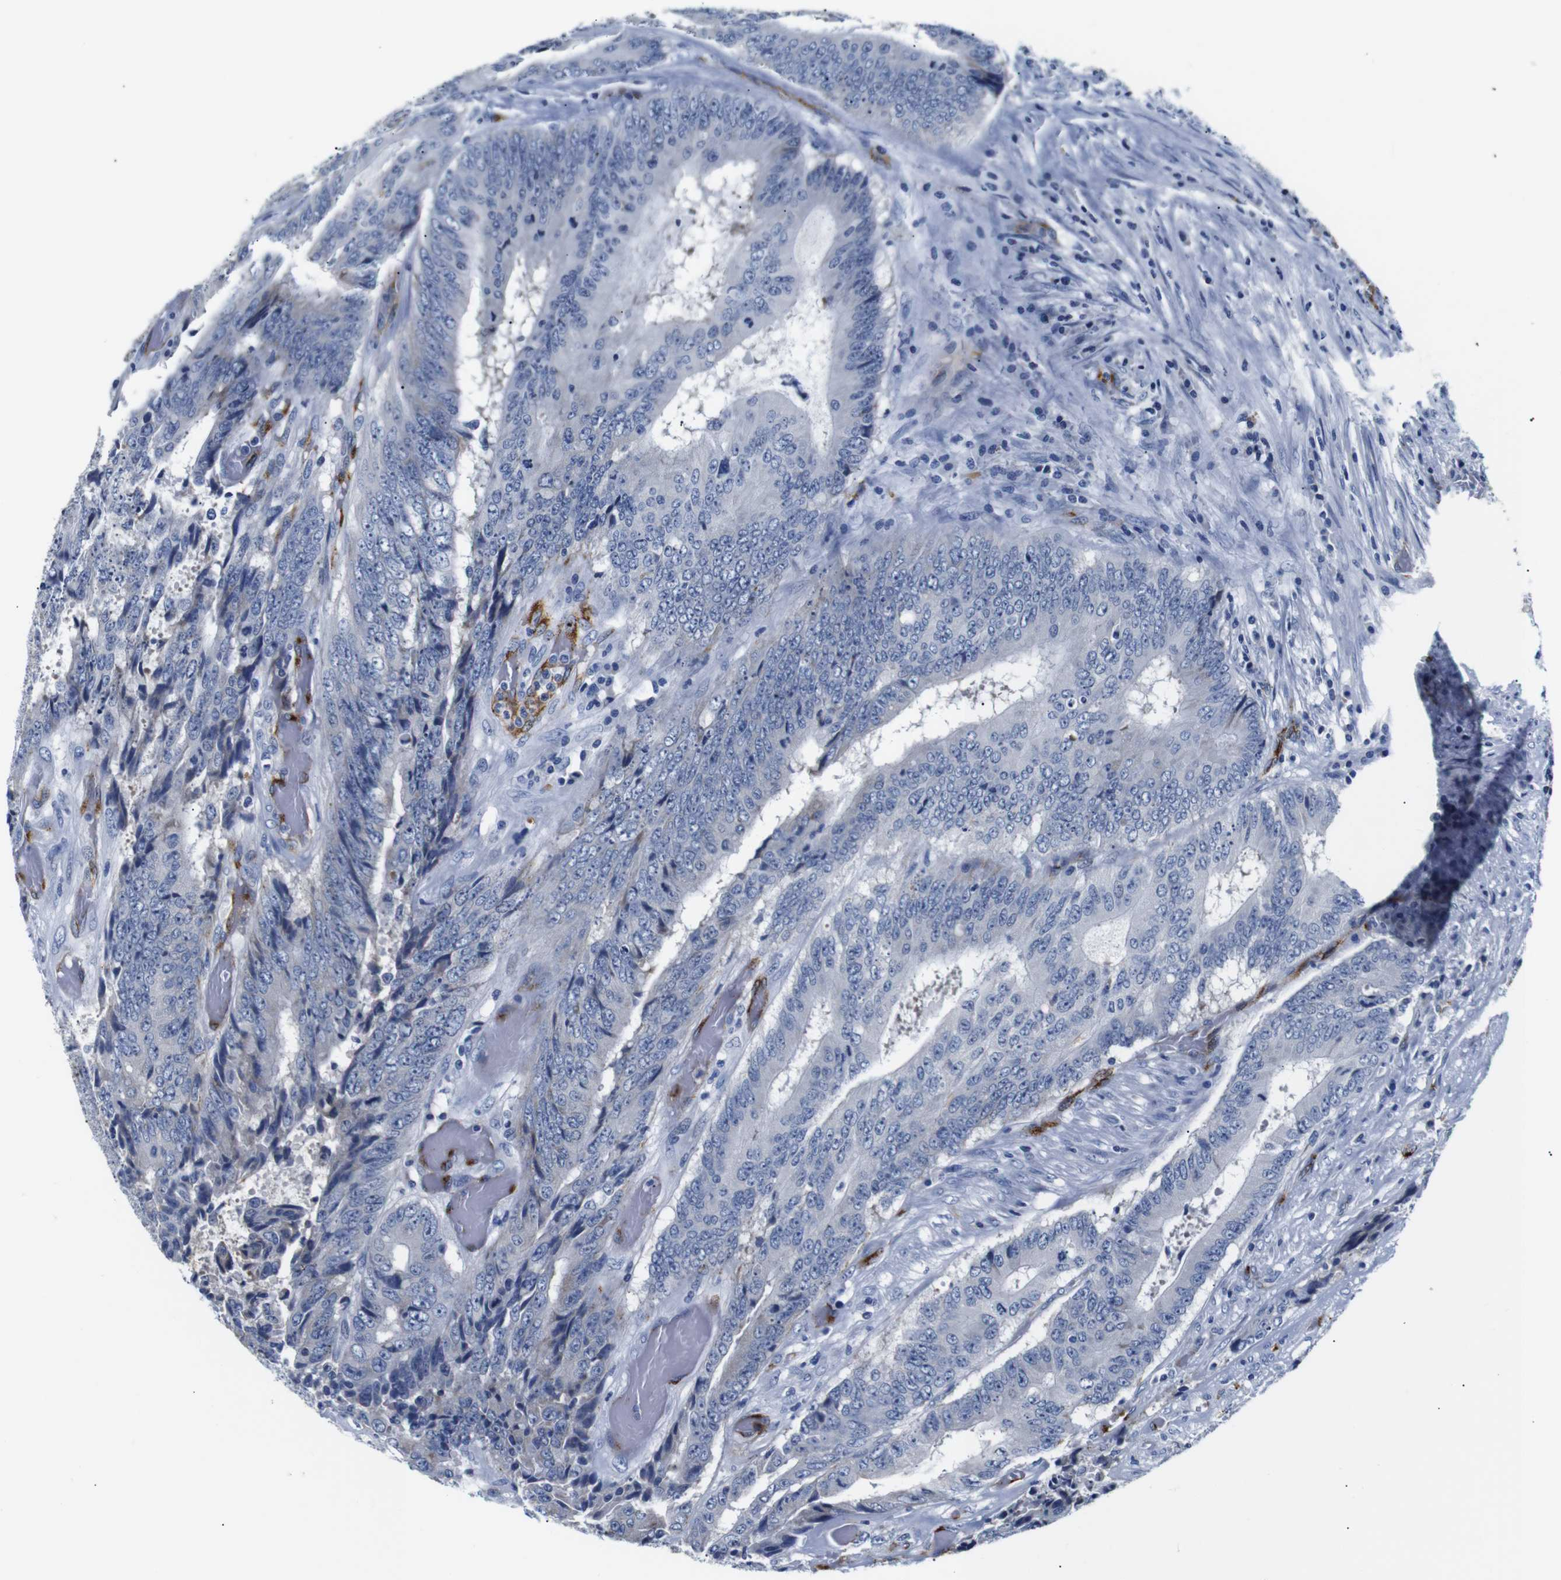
{"staining": {"intensity": "negative", "quantity": "none", "location": "none"}, "tissue": "colorectal cancer", "cell_type": "Tumor cells", "image_type": "cancer", "snomed": [{"axis": "morphology", "description": "Adenocarcinoma, NOS"}, {"axis": "topography", "description": "Rectum"}], "caption": "Immunohistochemical staining of colorectal cancer displays no significant positivity in tumor cells.", "gene": "MUC4", "patient": {"sex": "male", "age": 72}}